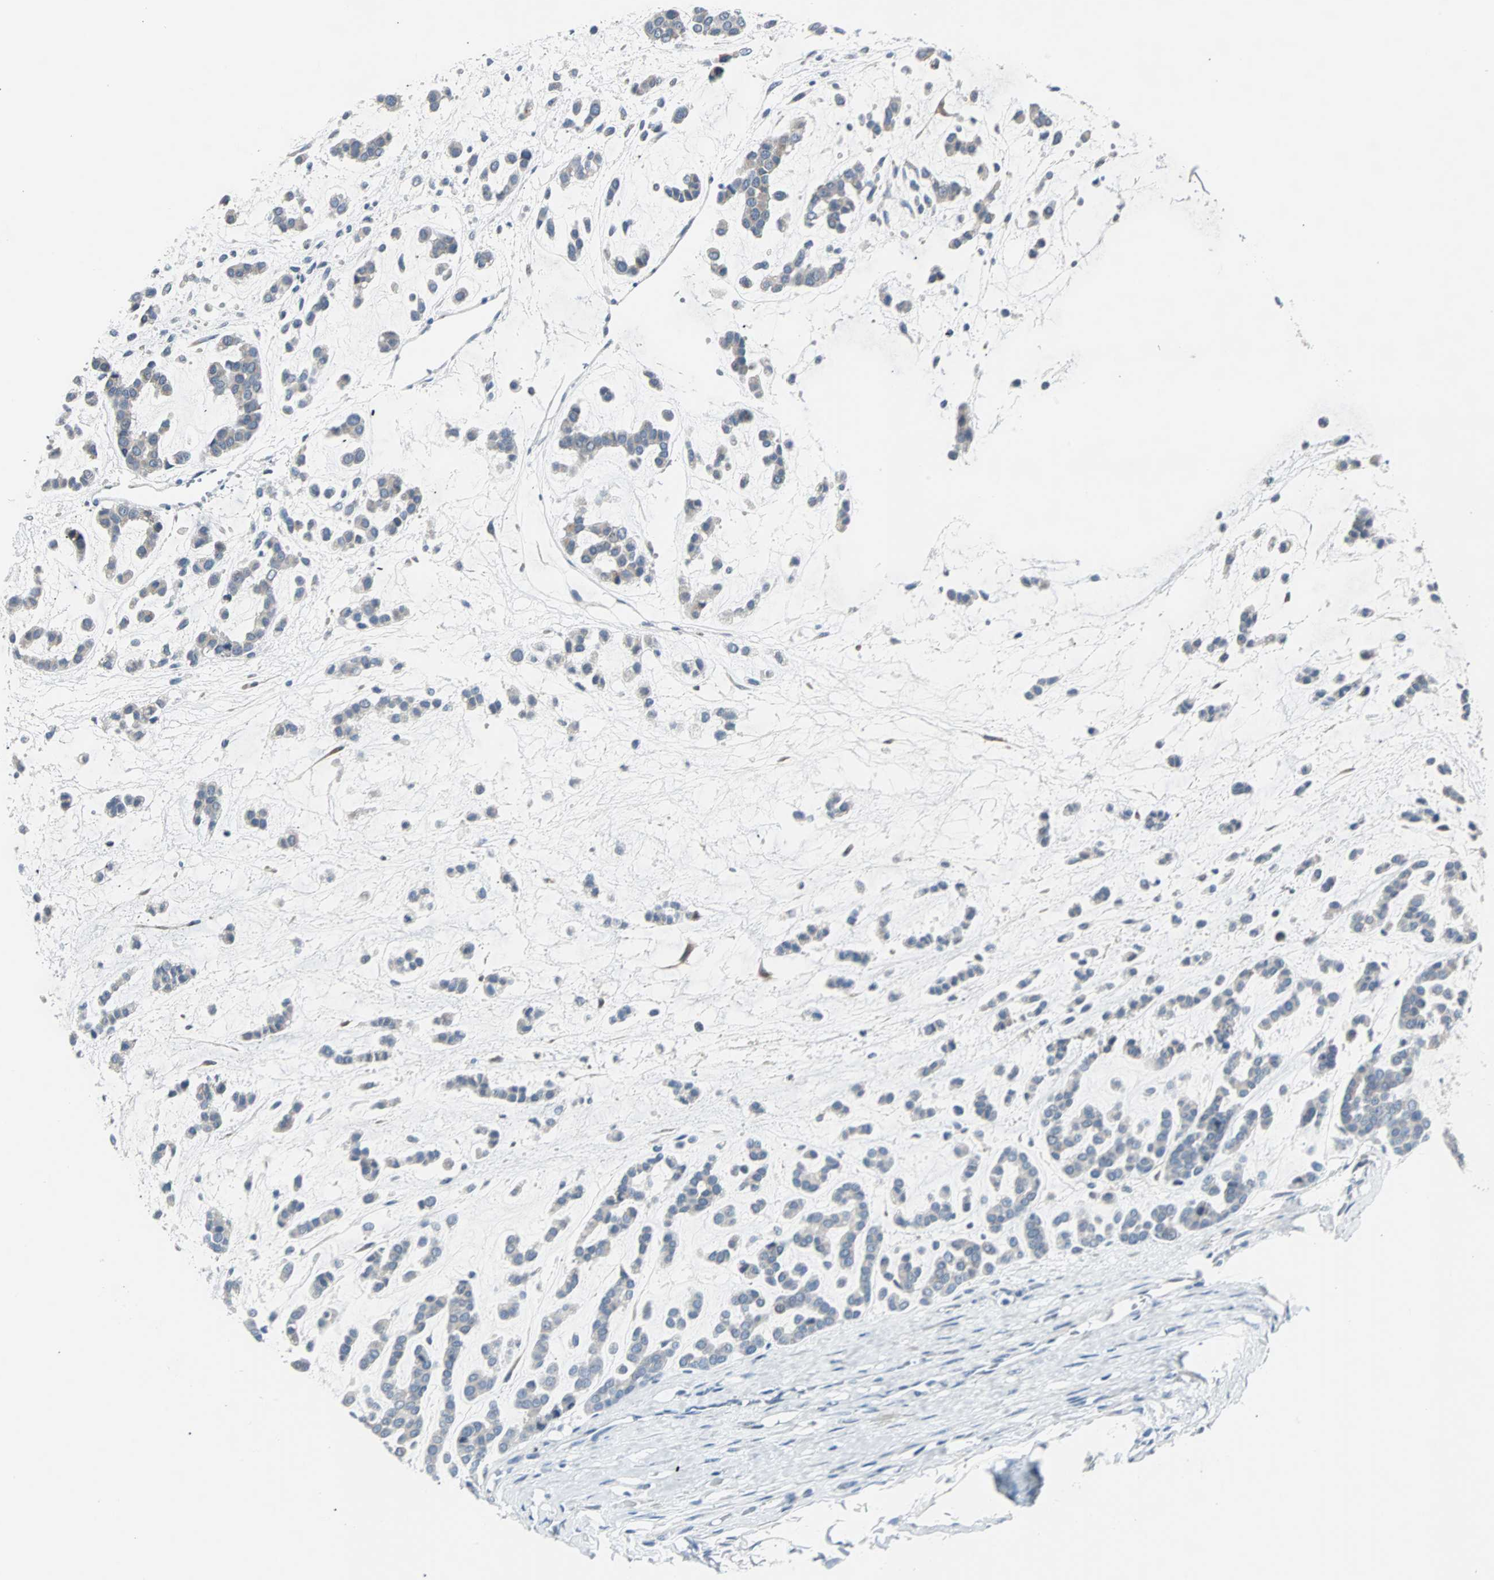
{"staining": {"intensity": "negative", "quantity": "none", "location": "none"}, "tissue": "head and neck cancer", "cell_type": "Tumor cells", "image_type": "cancer", "snomed": [{"axis": "morphology", "description": "Adenocarcinoma, NOS"}, {"axis": "morphology", "description": "Adenoma, NOS"}, {"axis": "topography", "description": "Head-Neck"}], "caption": "There is no significant expression in tumor cells of head and neck cancer.", "gene": "SOX30", "patient": {"sex": "female", "age": 55}}